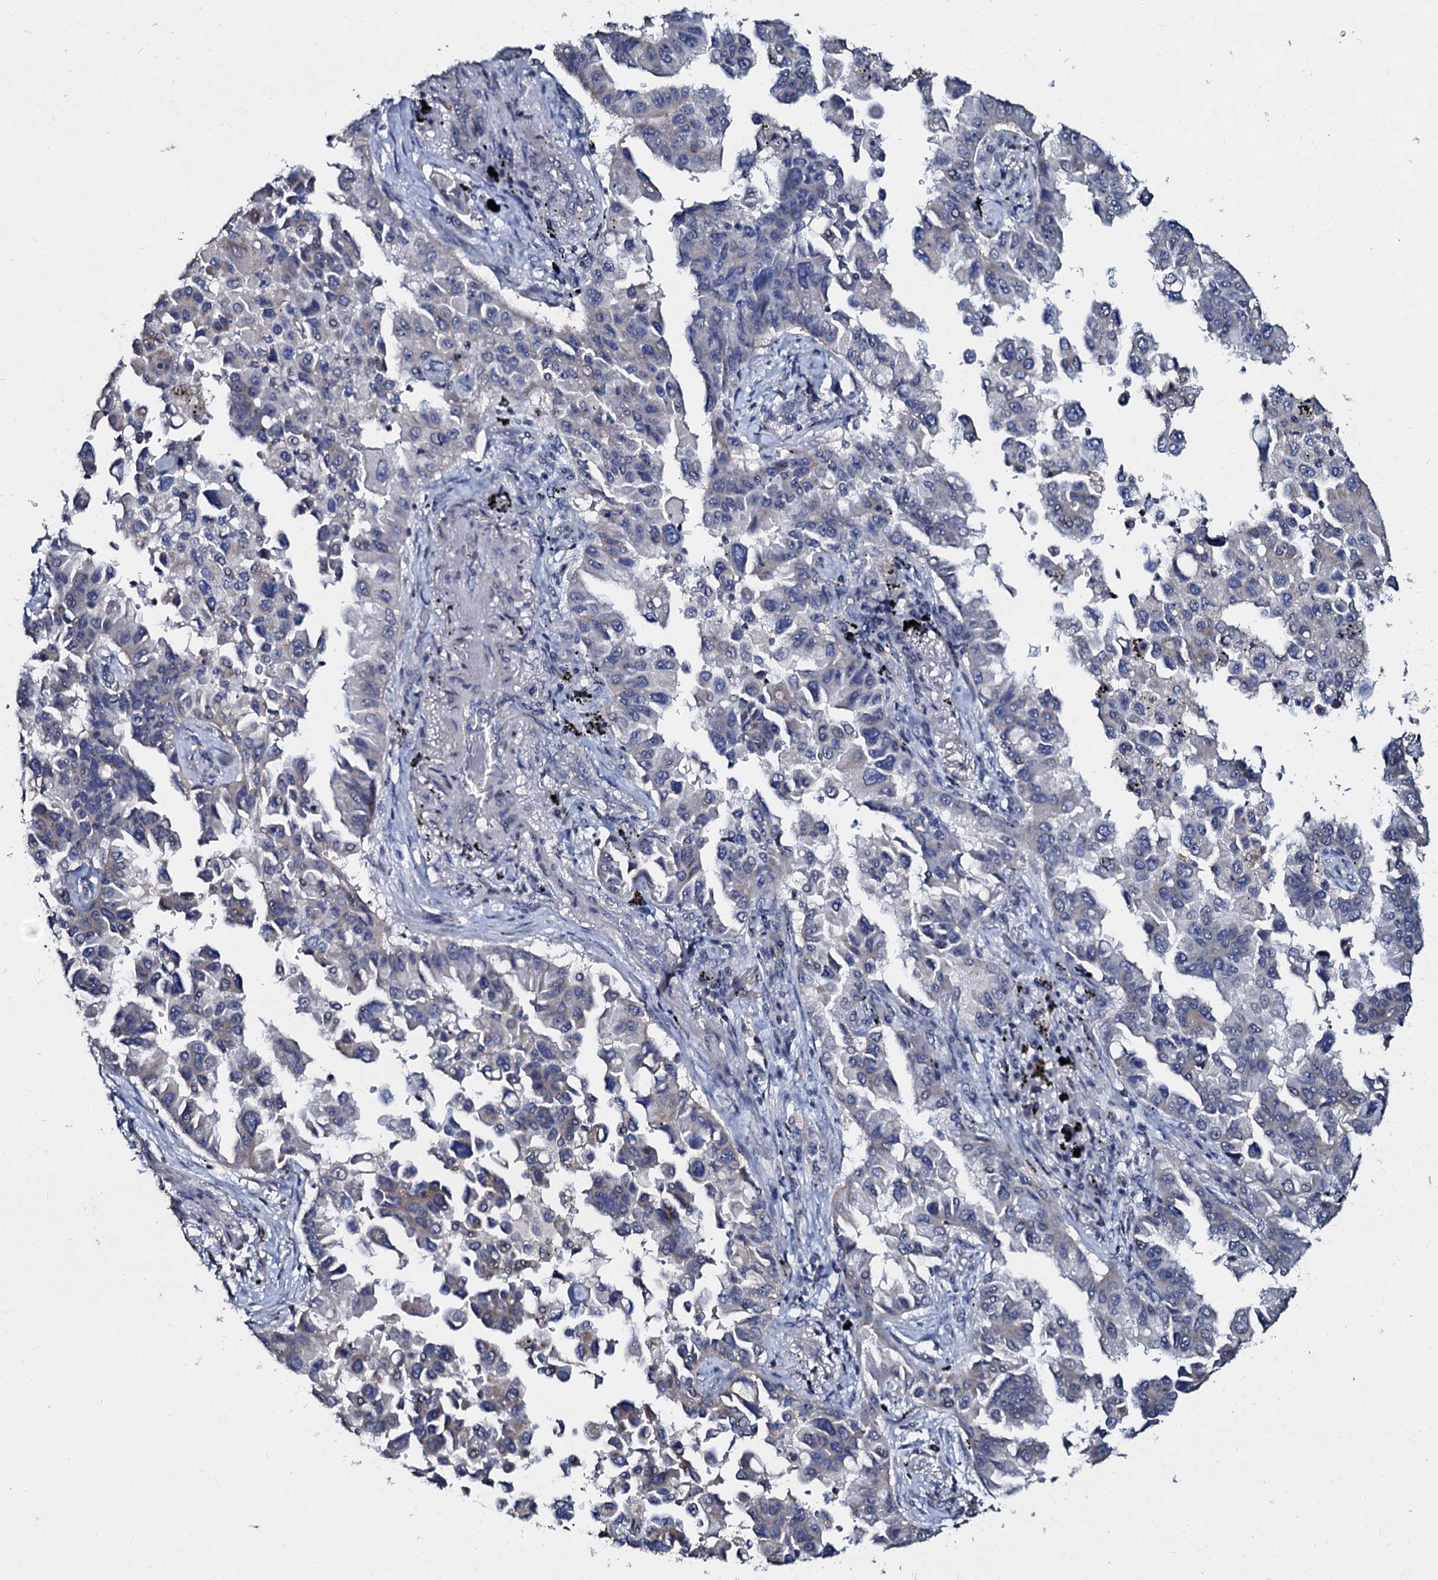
{"staining": {"intensity": "negative", "quantity": "none", "location": "none"}, "tissue": "lung cancer", "cell_type": "Tumor cells", "image_type": "cancer", "snomed": [{"axis": "morphology", "description": "Adenocarcinoma, NOS"}, {"axis": "topography", "description": "Lung"}], "caption": "This image is of lung adenocarcinoma stained with IHC to label a protein in brown with the nuclei are counter-stained blue. There is no positivity in tumor cells.", "gene": "SLC37A4", "patient": {"sex": "female", "age": 67}}